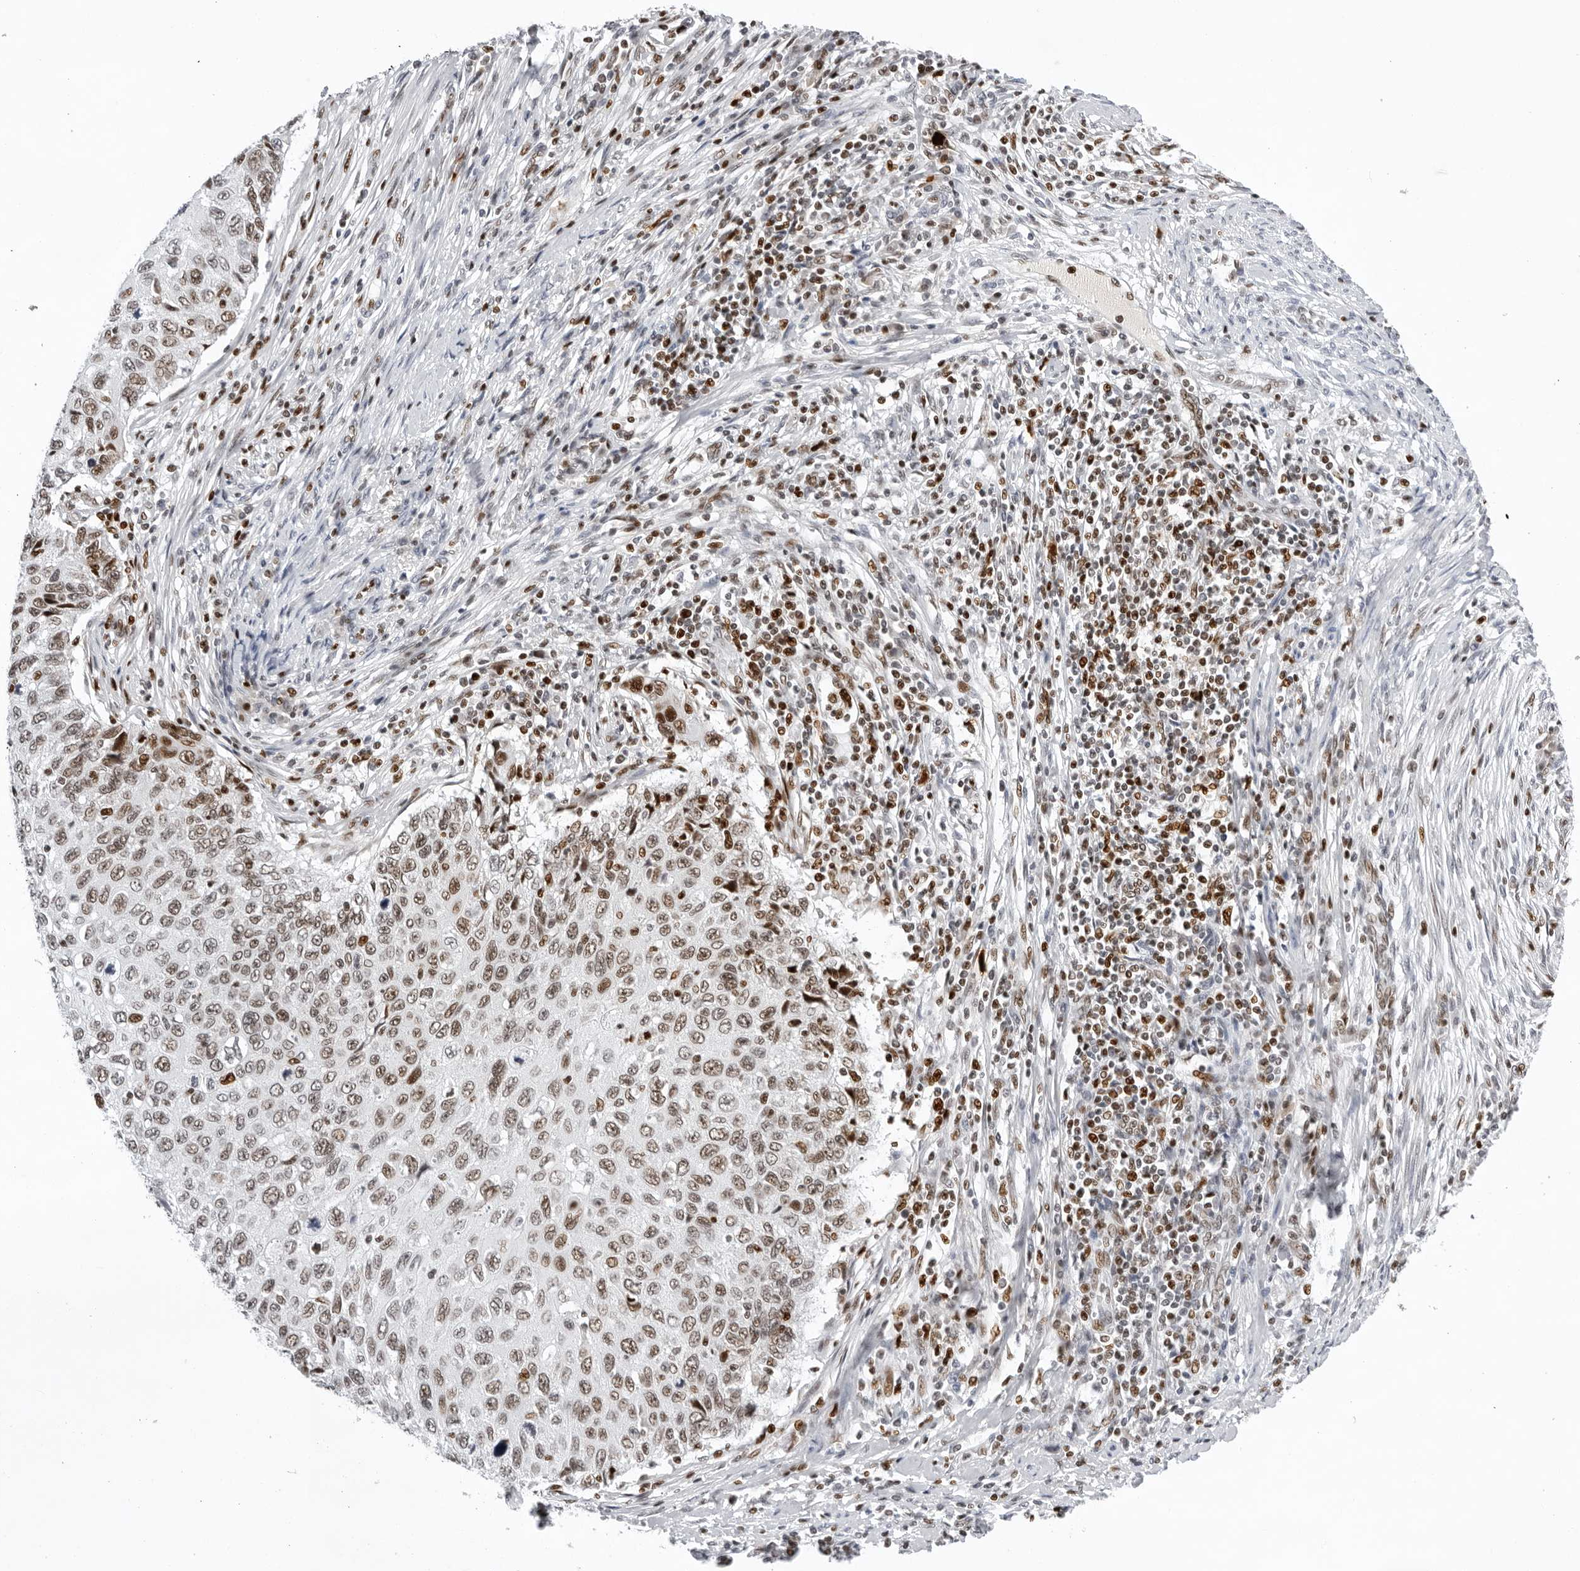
{"staining": {"intensity": "moderate", "quantity": "25%-75%", "location": "nuclear"}, "tissue": "cervical cancer", "cell_type": "Tumor cells", "image_type": "cancer", "snomed": [{"axis": "morphology", "description": "Squamous cell carcinoma, NOS"}, {"axis": "topography", "description": "Cervix"}], "caption": "Immunohistochemistry of cervical cancer displays medium levels of moderate nuclear positivity in approximately 25%-75% of tumor cells. The staining is performed using DAB brown chromogen to label protein expression. The nuclei are counter-stained blue using hematoxylin.", "gene": "OGG1", "patient": {"sex": "female", "age": 70}}